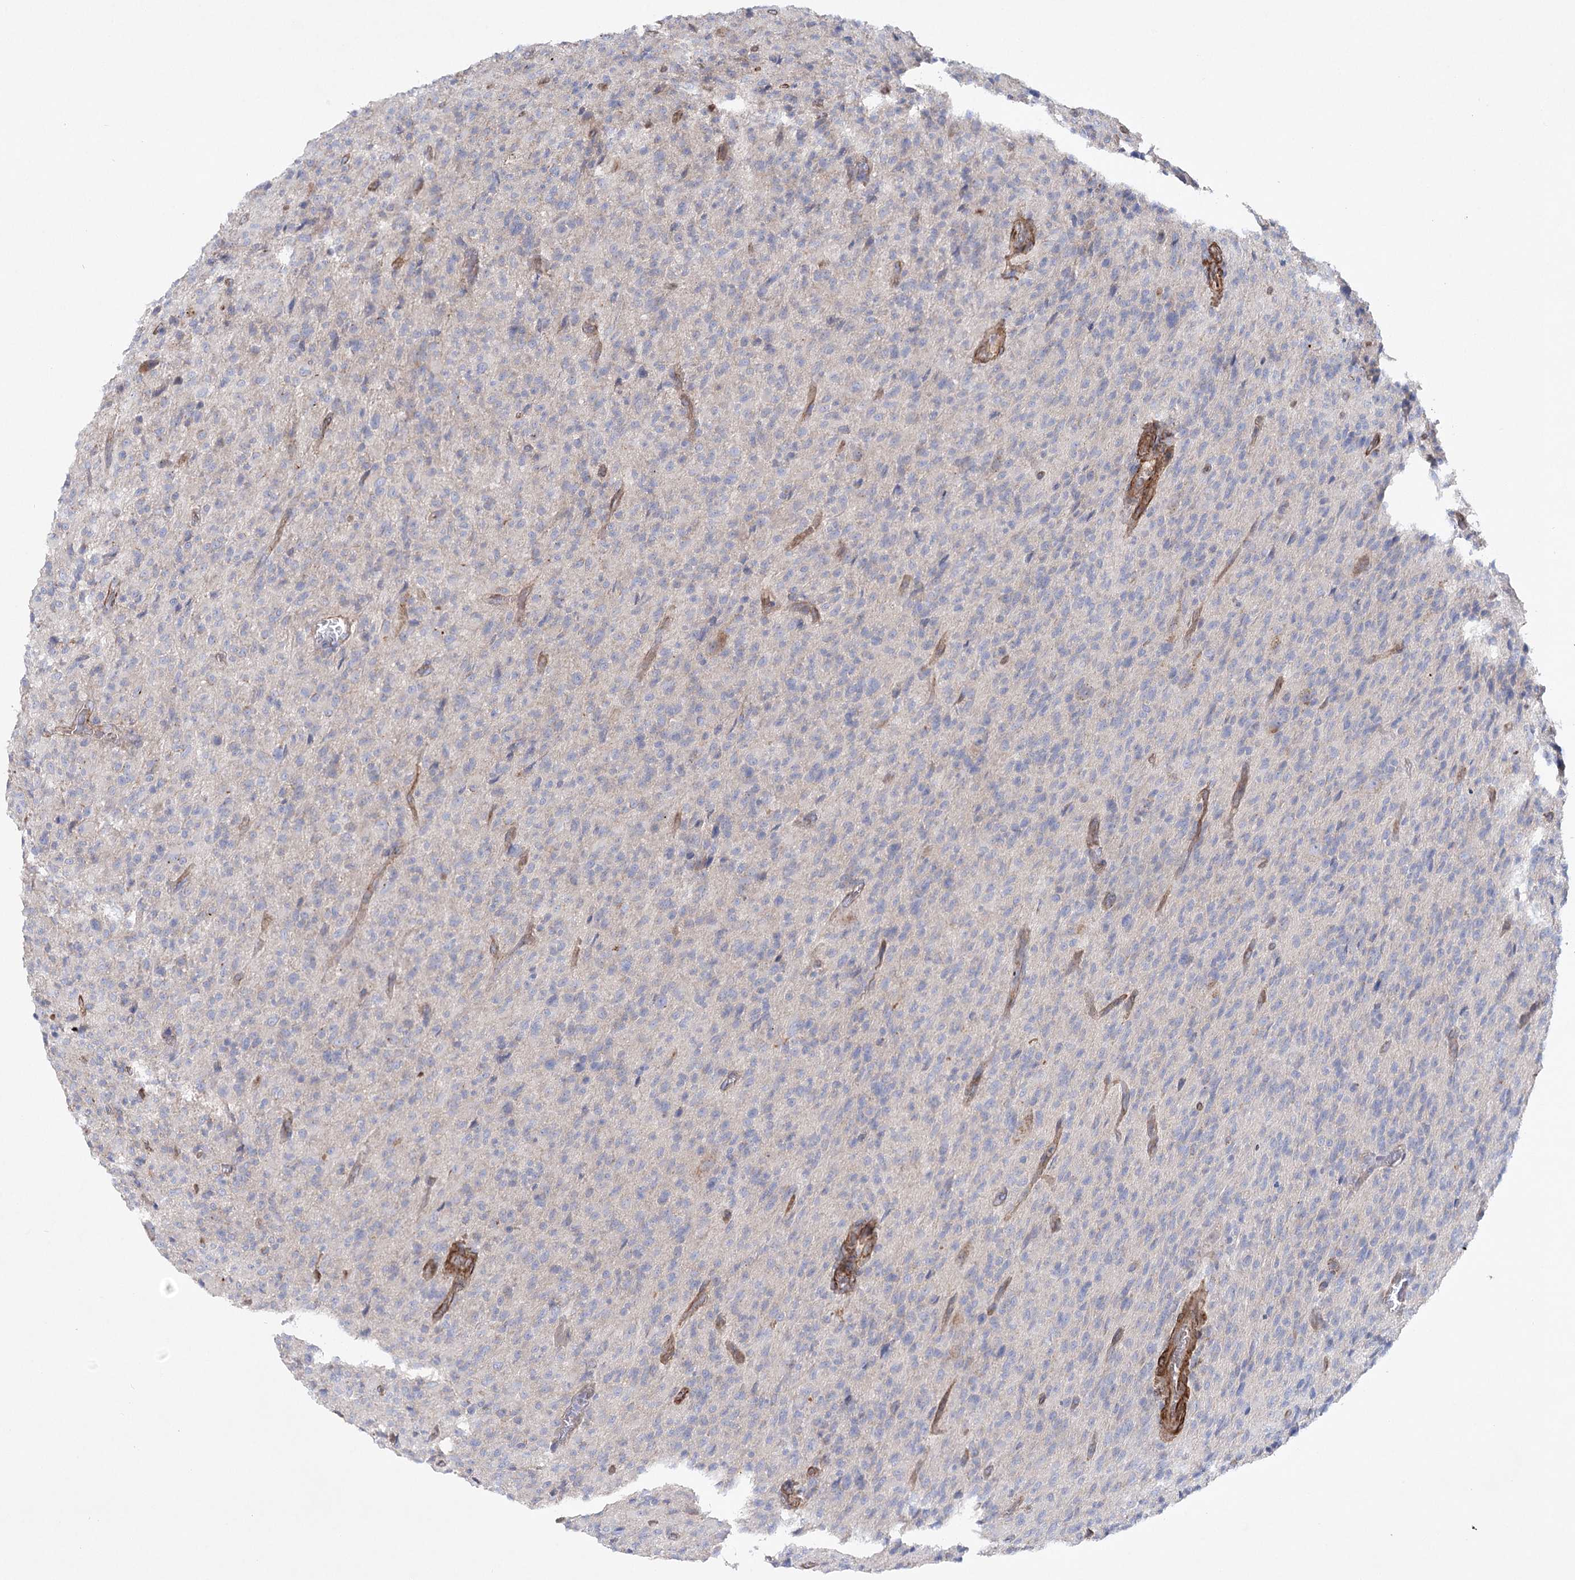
{"staining": {"intensity": "negative", "quantity": "none", "location": "none"}, "tissue": "glioma", "cell_type": "Tumor cells", "image_type": "cancer", "snomed": [{"axis": "morphology", "description": "Glioma, malignant, High grade"}, {"axis": "topography", "description": "Brain"}], "caption": "Immunohistochemistry of human glioma displays no expression in tumor cells. (DAB (3,3'-diaminobenzidine) IHC with hematoxylin counter stain).", "gene": "TMEM164", "patient": {"sex": "female", "age": 57}}